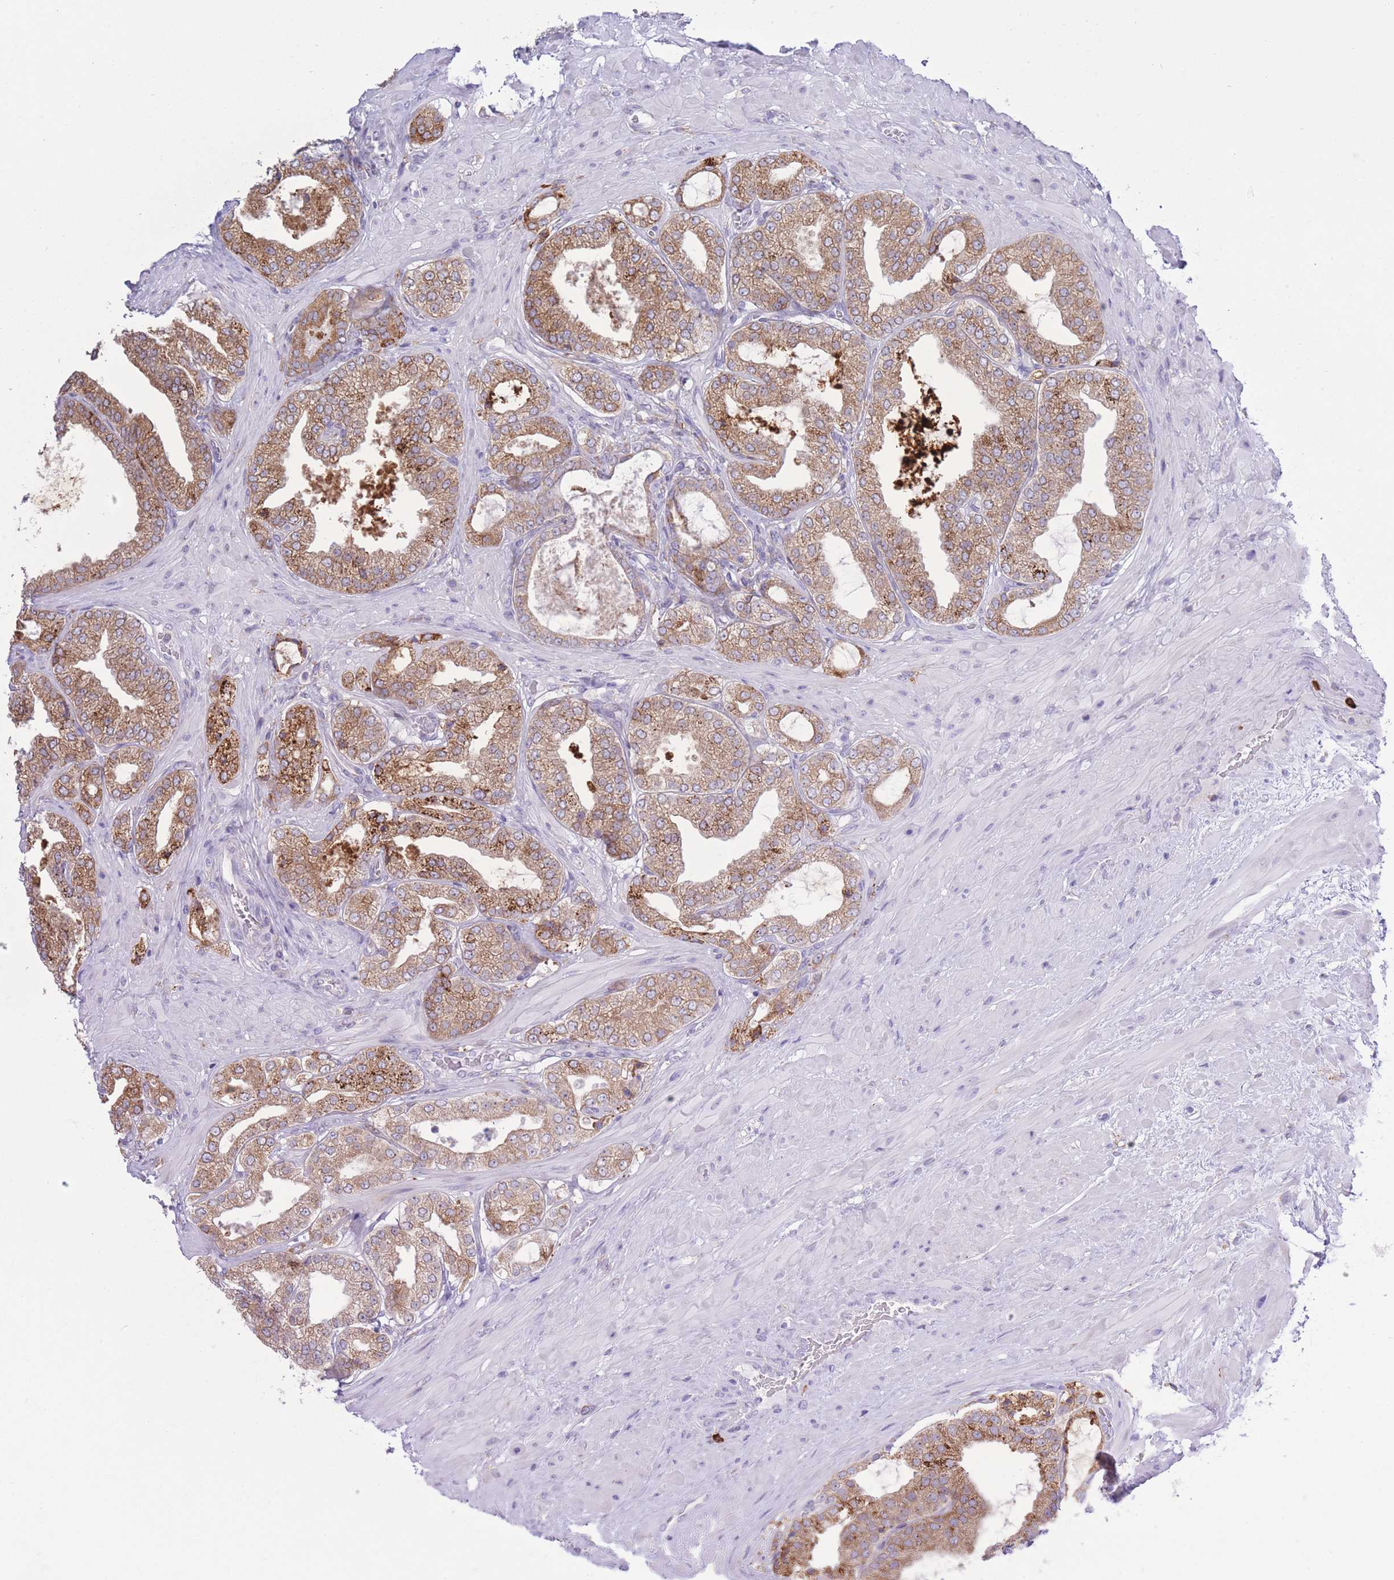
{"staining": {"intensity": "moderate", "quantity": ">75%", "location": "cytoplasmic/membranous"}, "tissue": "prostate cancer", "cell_type": "Tumor cells", "image_type": "cancer", "snomed": [{"axis": "morphology", "description": "Adenocarcinoma, Low grade"}, {"axis": "topography", "description": "Prostate"}], "caption": "Immunohistochemical staining of prostate low-grade adenocarcinoma displays moderate cytoplasmic/membranous protein staining in approximately >75% of tumor cells. The staining was performed using DAB to visualize the protein expression in brown, while the nuclei were stained in blue with hematoxylin (Magnification: 20x).", "gene": "MYDGF", "patient": {"sex": "male", "age": 63}}